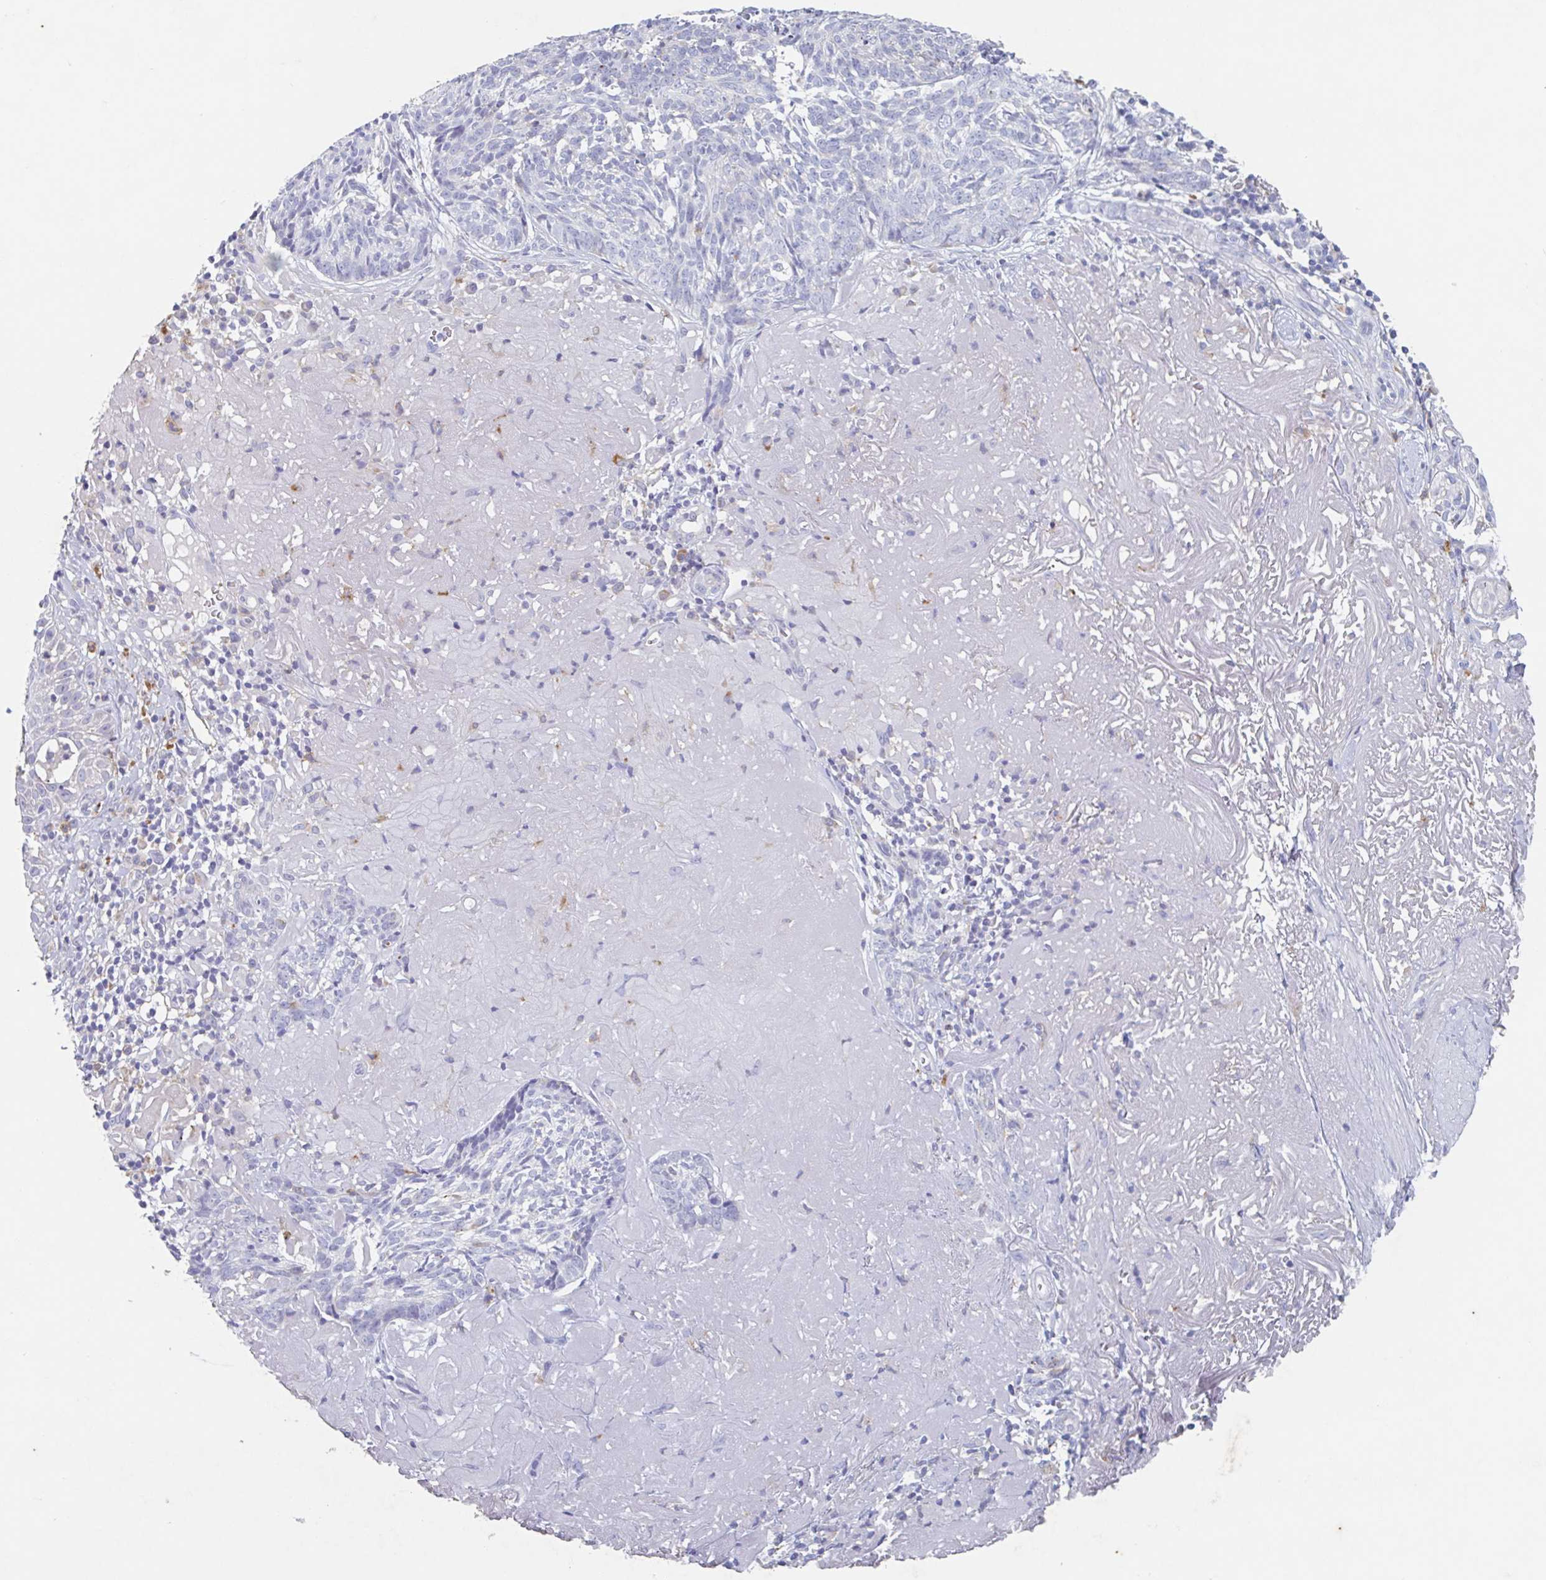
{"staining": {"intensity": "negative", "quantity": "none", "location": "none"}, "tissue": "skin cancer", "cell_type": "Tumor cells", "image_type": "cancer", "snomed": [{"axis": "morphology", "description": "Basal cell carcinoma"}, {"axis": "topography", "description": "Skin"}, {"axis": "topography", "description": "Skin of face"}], "caption": "DAB (3,3'-diaminobenzidine) immunohistochemical staining of skin basal cell carcinoma displays no significant positivity in tumor cells.", "gene": "MANBA", "patient": {"sex": "female", "age": 95}}